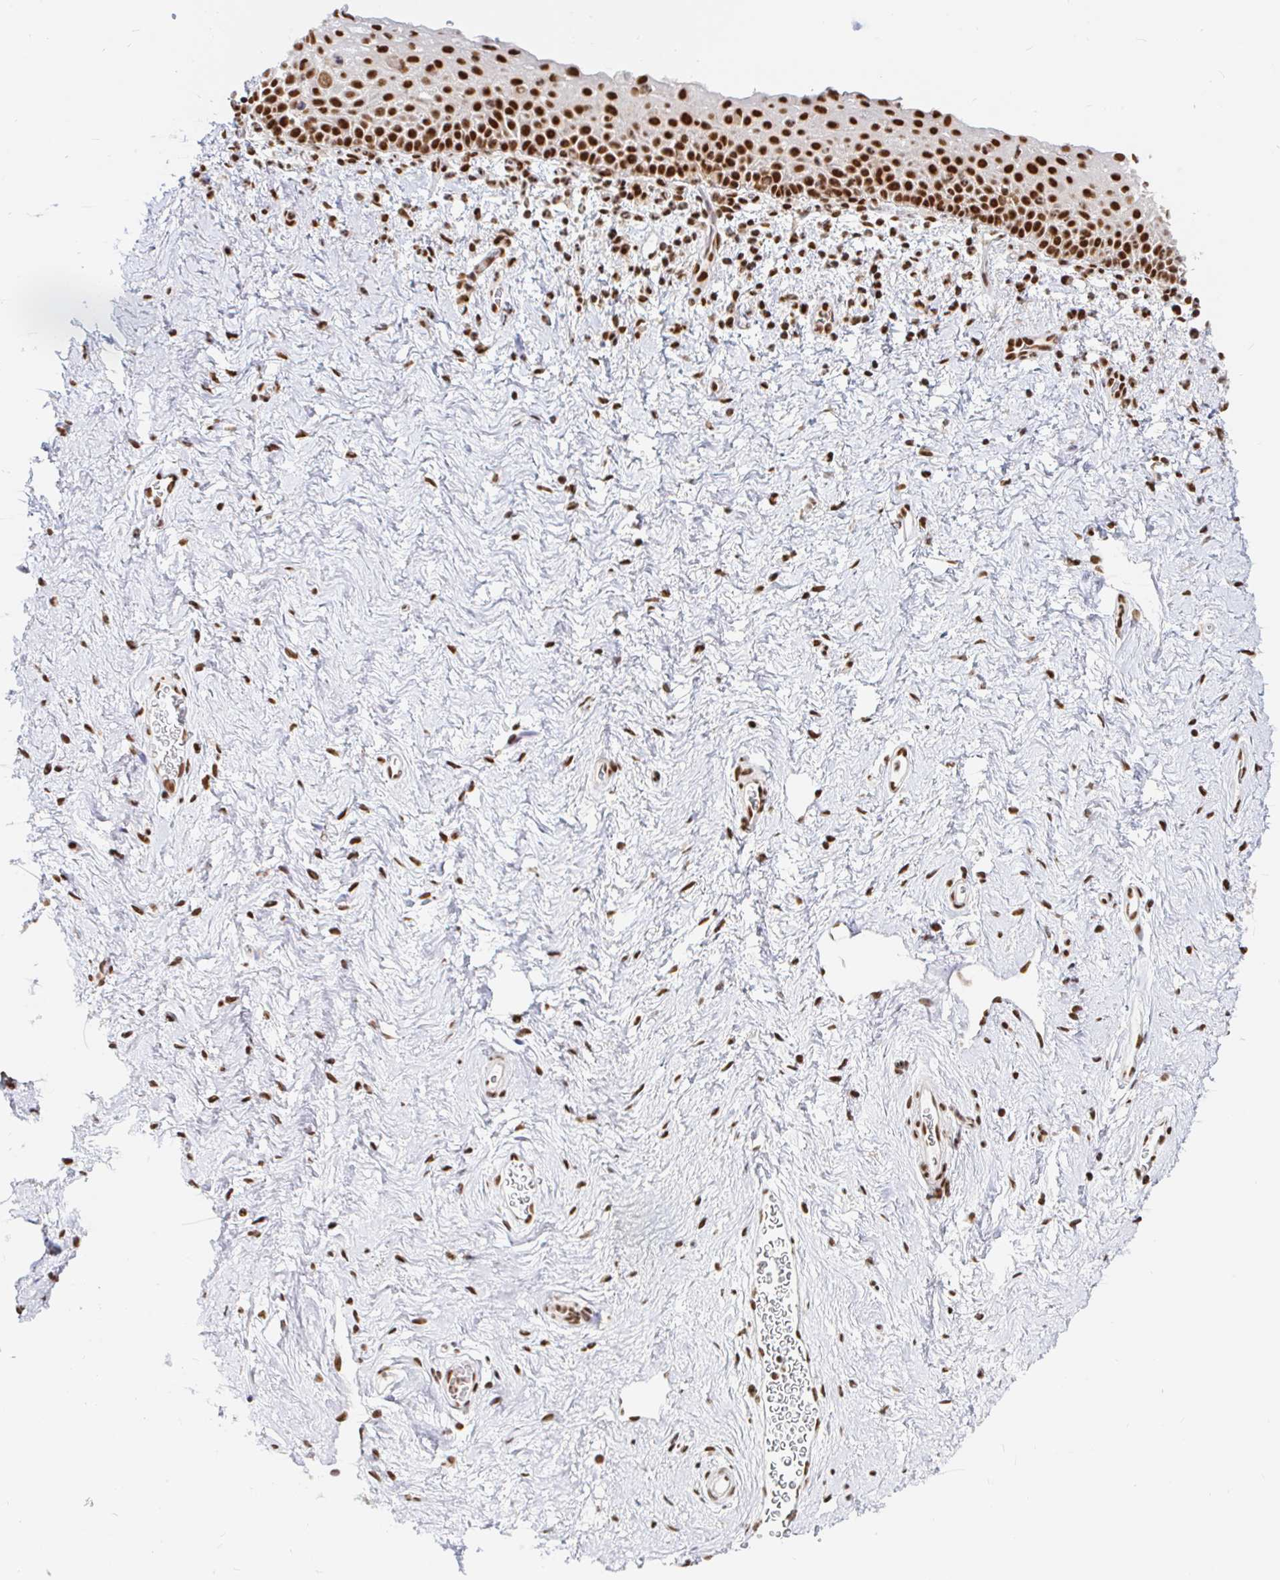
{"staining": {"intensity": "strong", "quantity": ">75%", "location": "nuclear"}, "tissue": "vagina", "cell_type": "Squamous epithelial cells", "image_type": "normal", "snomed": [{"axis": "morphology", "description": "Normal tissue, NOS"}, {"axis": "topography", "description": "Vagina"}], "caption": "Strong nuclear protein staining is seen in about >75% of squamous epithelial cells in vagina.", "gene": "RBMXL1", "patient": {"sex": "female", "age": 61}}